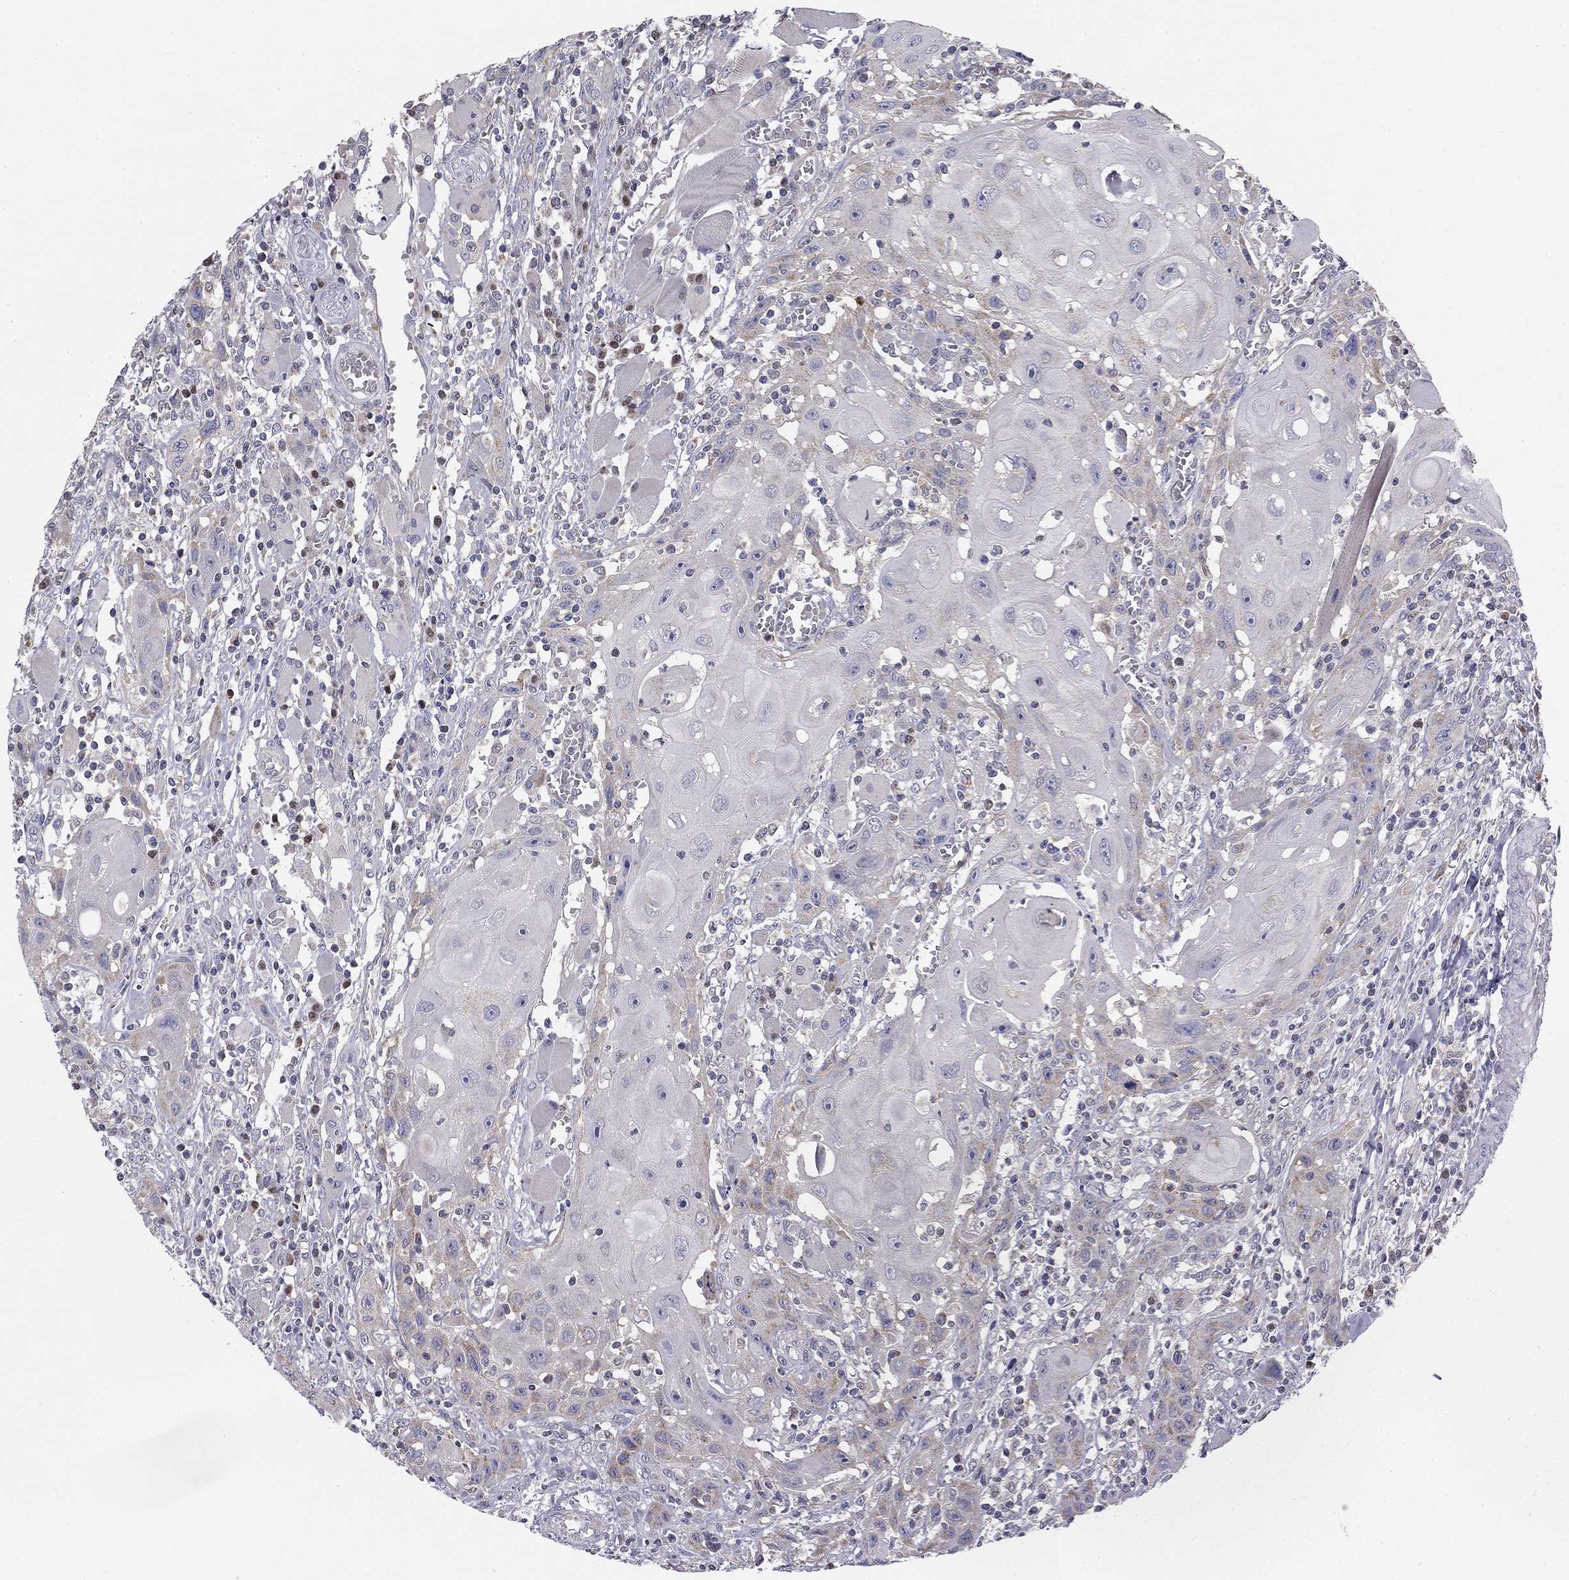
{"staining": {"intensity": "negative", "quantity": "none", "location": "none"}, "tissue": "head and neck cancer", "cell_type": "Tumor cells", "image_type": "cancer", "snomed": [{"axis": "morphology", "description": "Normal tissue, NOS"}, {"axis": "morphology", "description": "Squamous cell carcinoma, NOS"}, {"axis": "topography", "description": "Oral tissue"}, {"axis": "topography", "description": "Head-Neck"}], "caption": "This is an immunohistochemistry (IHC) micrograph of human head and neck cancer. There is no expression in tumor cells.", "gene": "SLC2A9", "patient": {"sex": "male", "age": 71}}